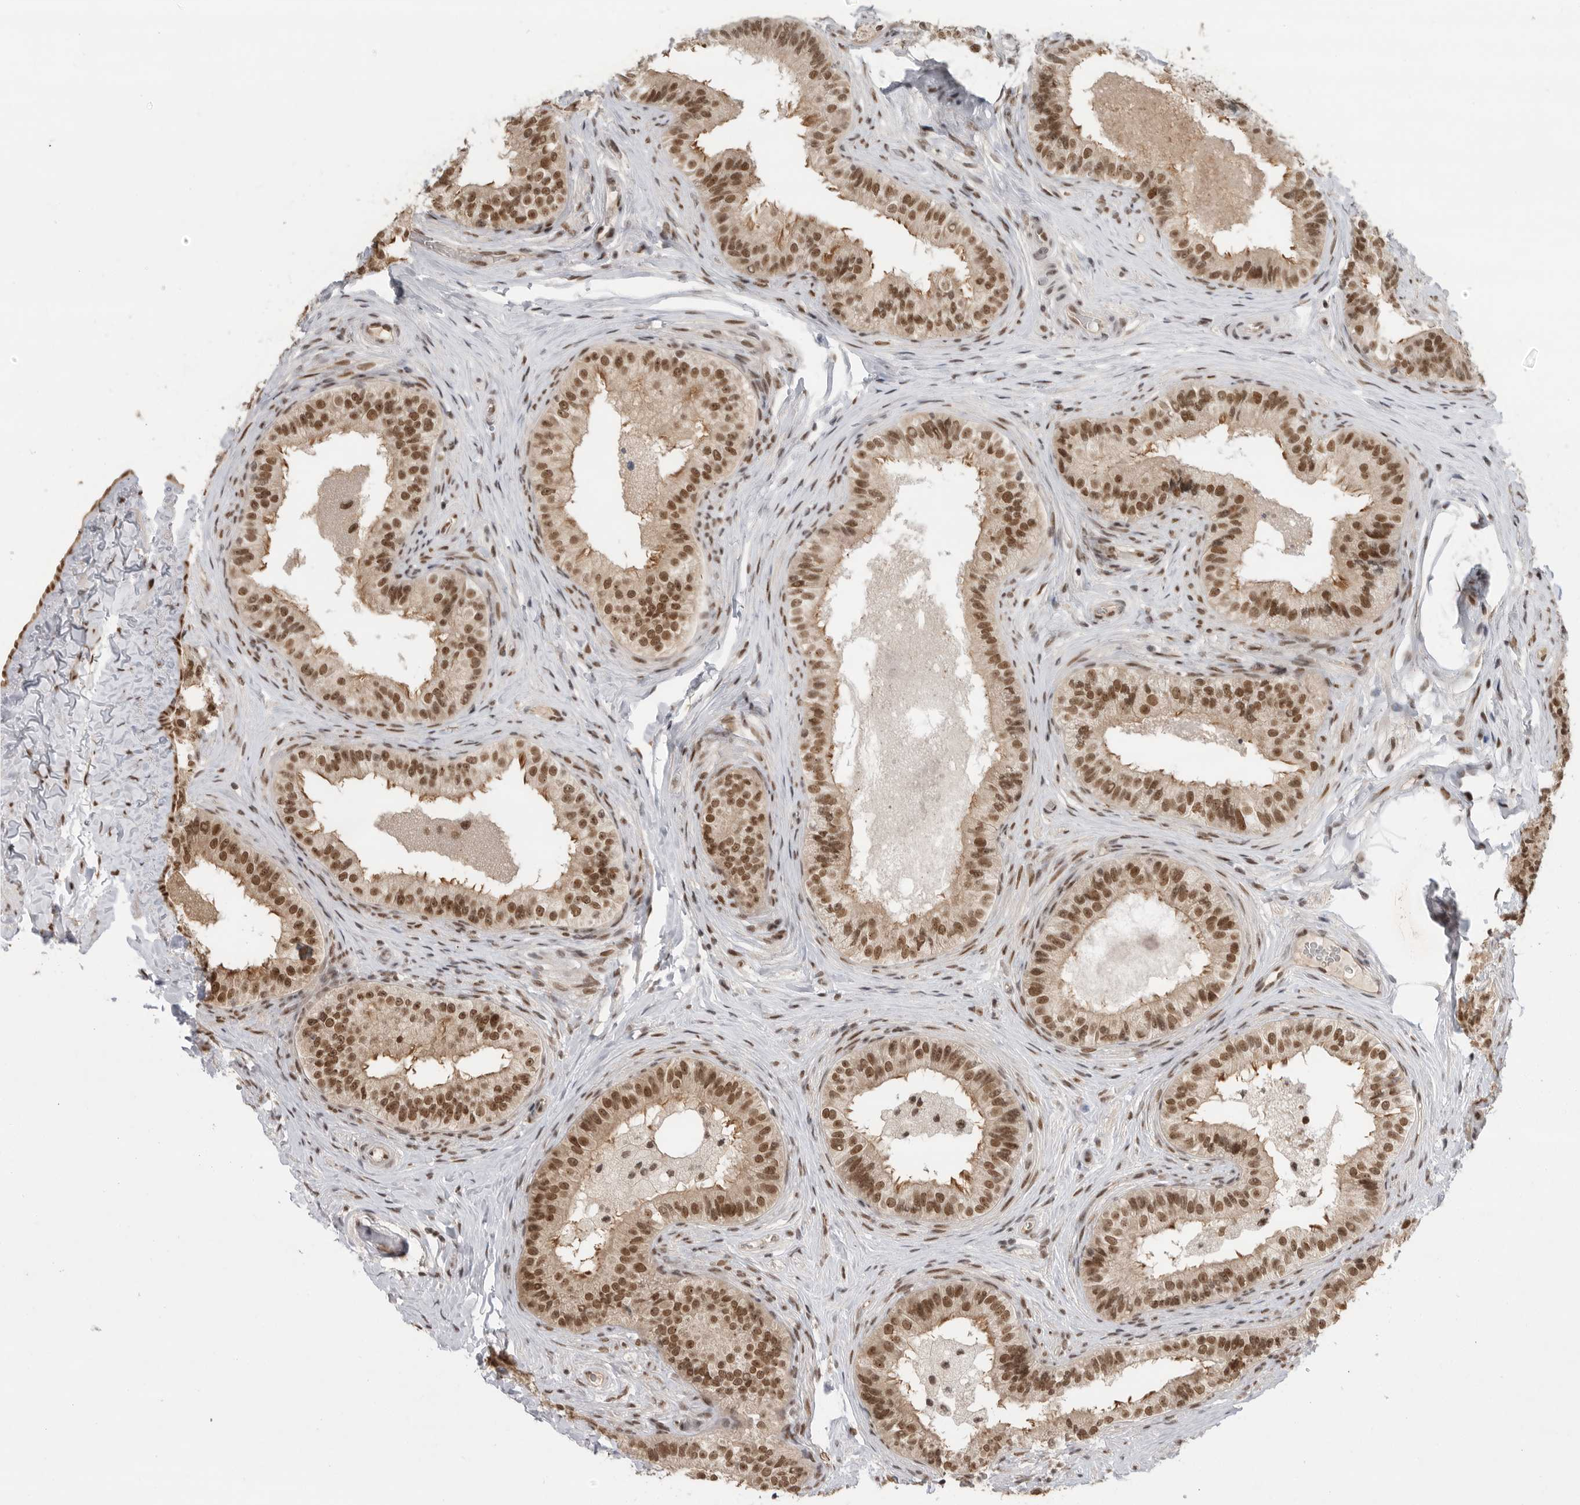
{"staining": {"intensity": "moderate", "quantity": ">75%", "location": "nuclear"}, "tissue": "epididymis", "cell_type": "Glandular cells", "image_type": "normal", "snomed": [{"axis": "morphology", "description": "Normal tissue, NOS"}, {"axis": "topography", "description": "Epididymis"}], "caption": "Glandular cells display medium levels of moderate nuclear expression in about >75% of cells in unremarkable epididymis.", "gene": "ZNF830", "patient": {"sex": "male", "age": 49}}